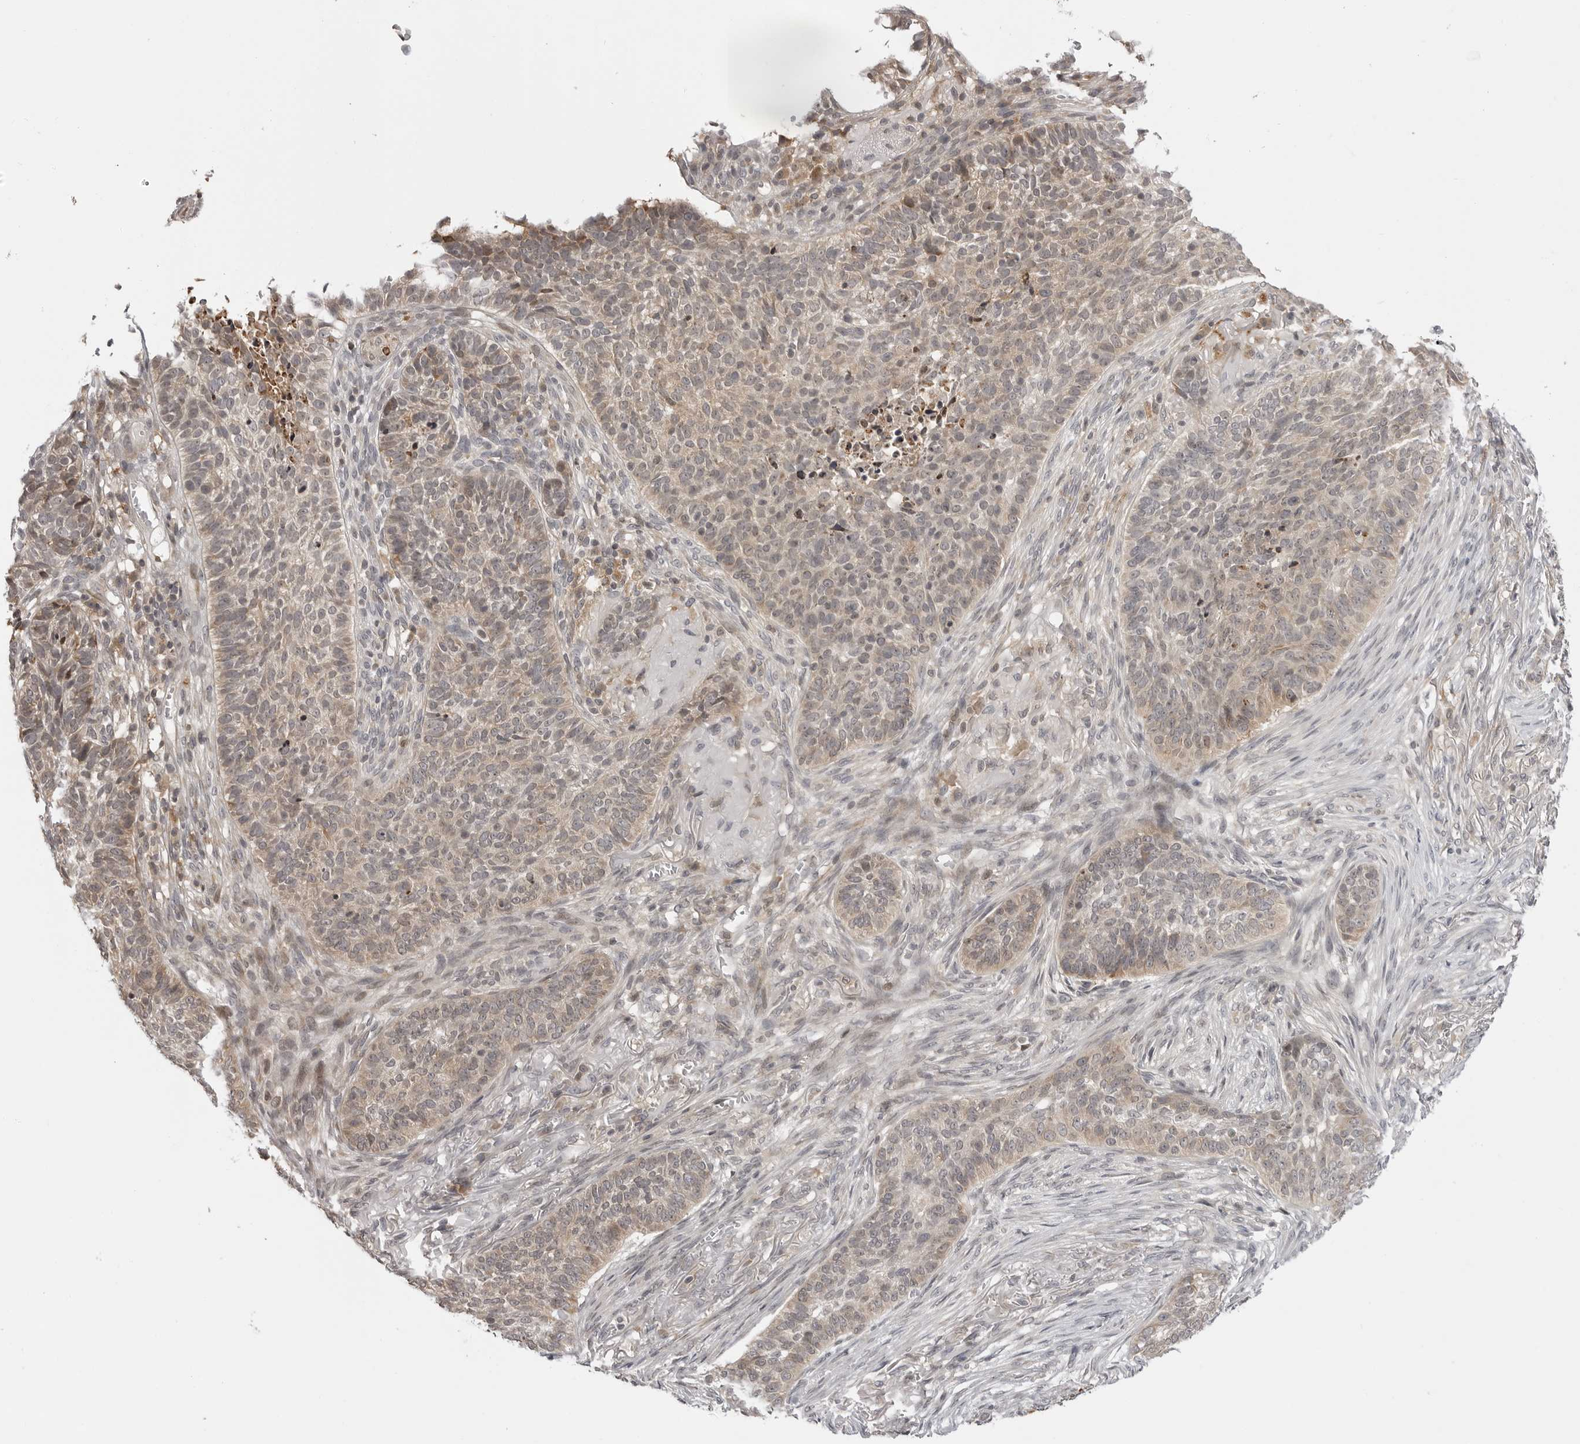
{"staining": {"intensity": "weak", "quantity": "25%-75%", "location": "cytoplasmic/membranous"}, "tissue": "skin cancer", "cell_type": "Tumor cells", "image_type": "cancer", "snomed": [{"axis": "morphology", "description": "Basal cell carcinoma"}, {"axis": "topography", "description": "Skin"}], "caption": "A brown stain shows weak cytoplasmic/membranous staining of a protein in skin cancer (basal cell carcinoma) tumor cells.", "gene": "PTK2B", "patient": {"sex": "male", "age": 85}}